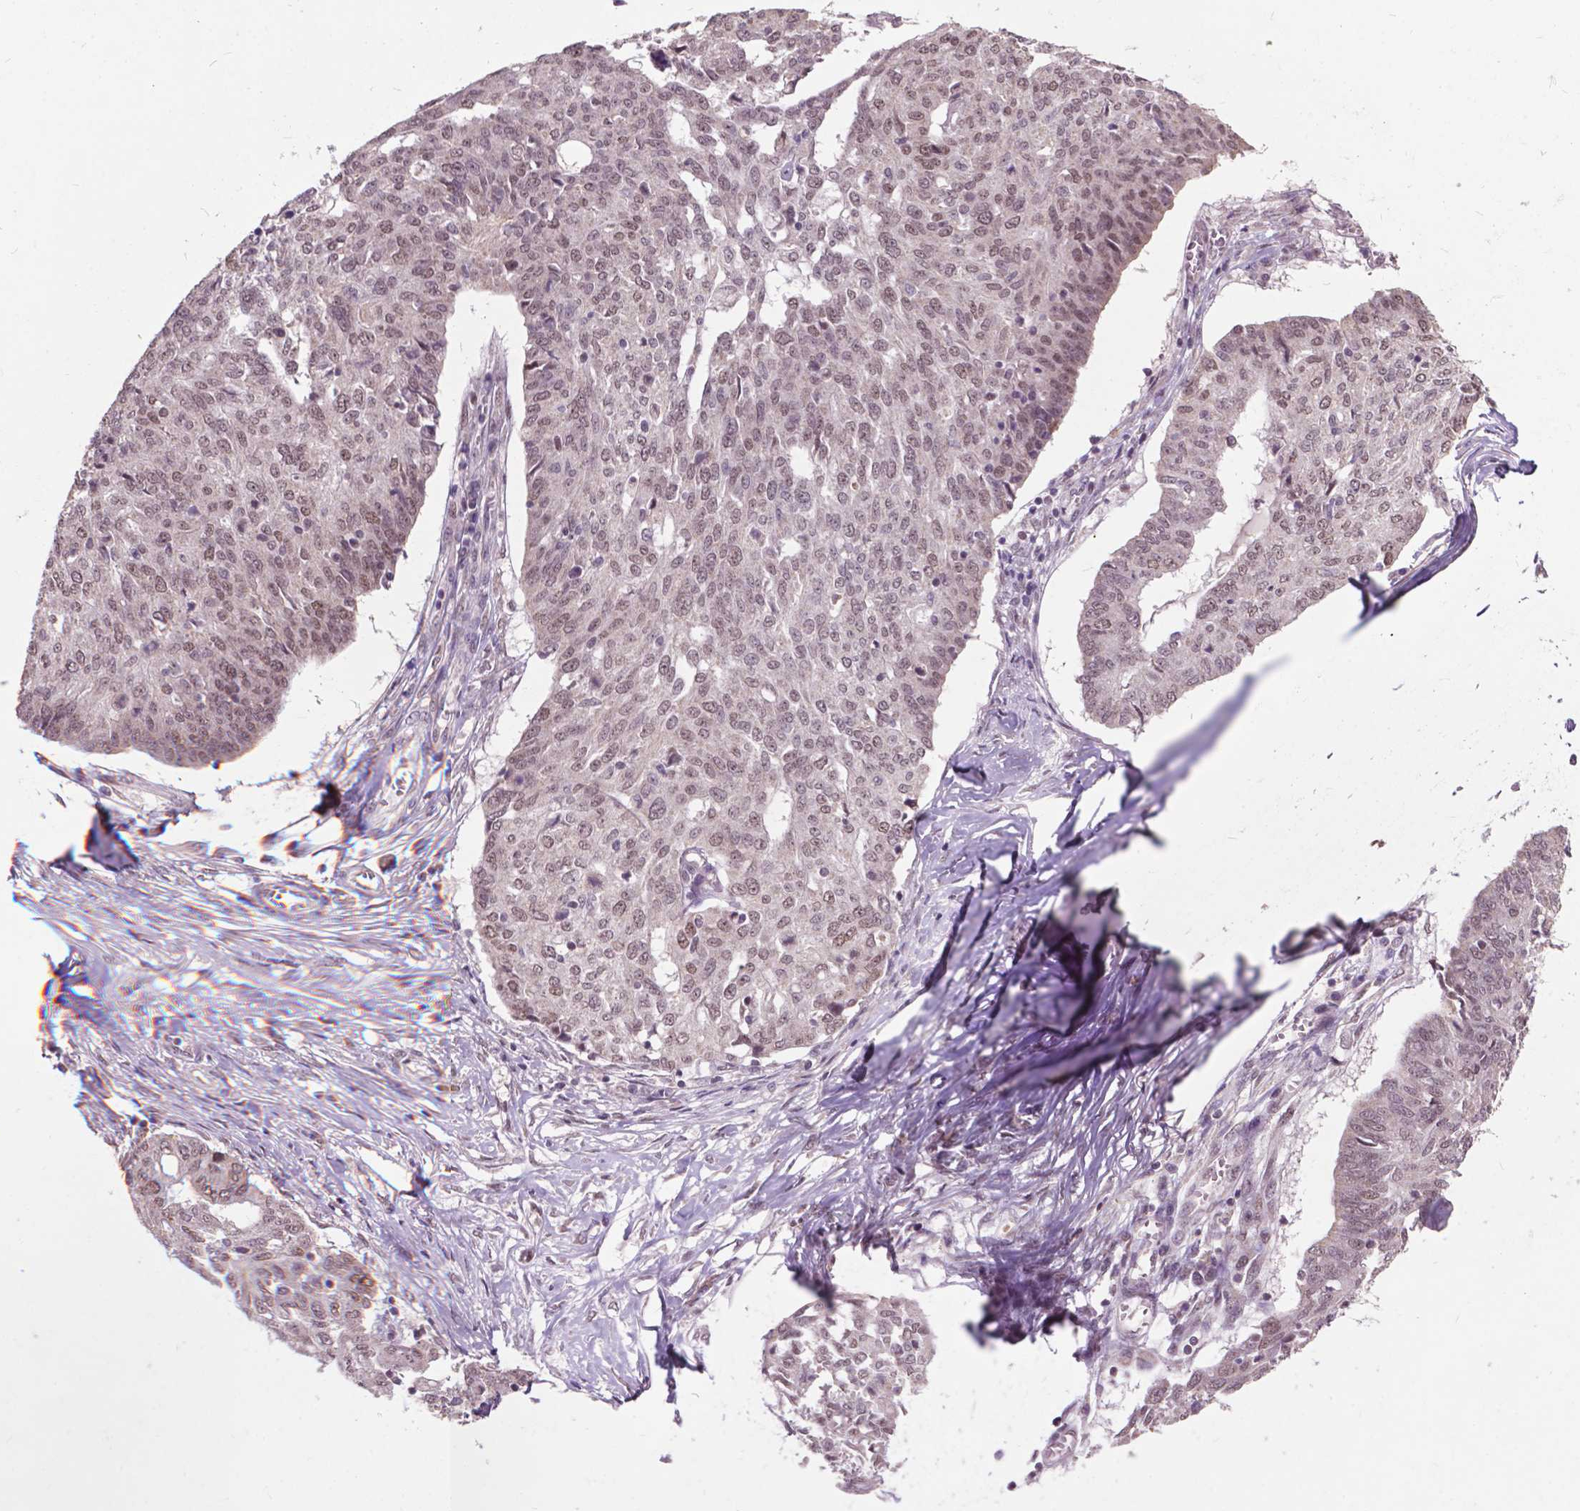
{"staining": {"intensity": "weak", "quantity": ">75%", "location": "nuclear"}, "tissue": "ovarian cancer", "cell_type": "Tumor cells", "image_type": "cancer", "snomed": [{"axis": "morphology", "description": "Cystadenocarcinoma, serous, NOS"}, {"axis": "topography", "description": "Ovary"}], "caption": "Immunohistochemistry (IHC) (DAB (3,3'-diaminobenzidine)) staining of human ovarian serous cystadenocarcinoma demonstrates weak nuclear protein positivity in about >75% of tumor cells. Ihc stains the protein of interest in brown and the nuclei are stained blue.", "gene": "MSH2", "patient": {"sex": "female", "age": 67}}